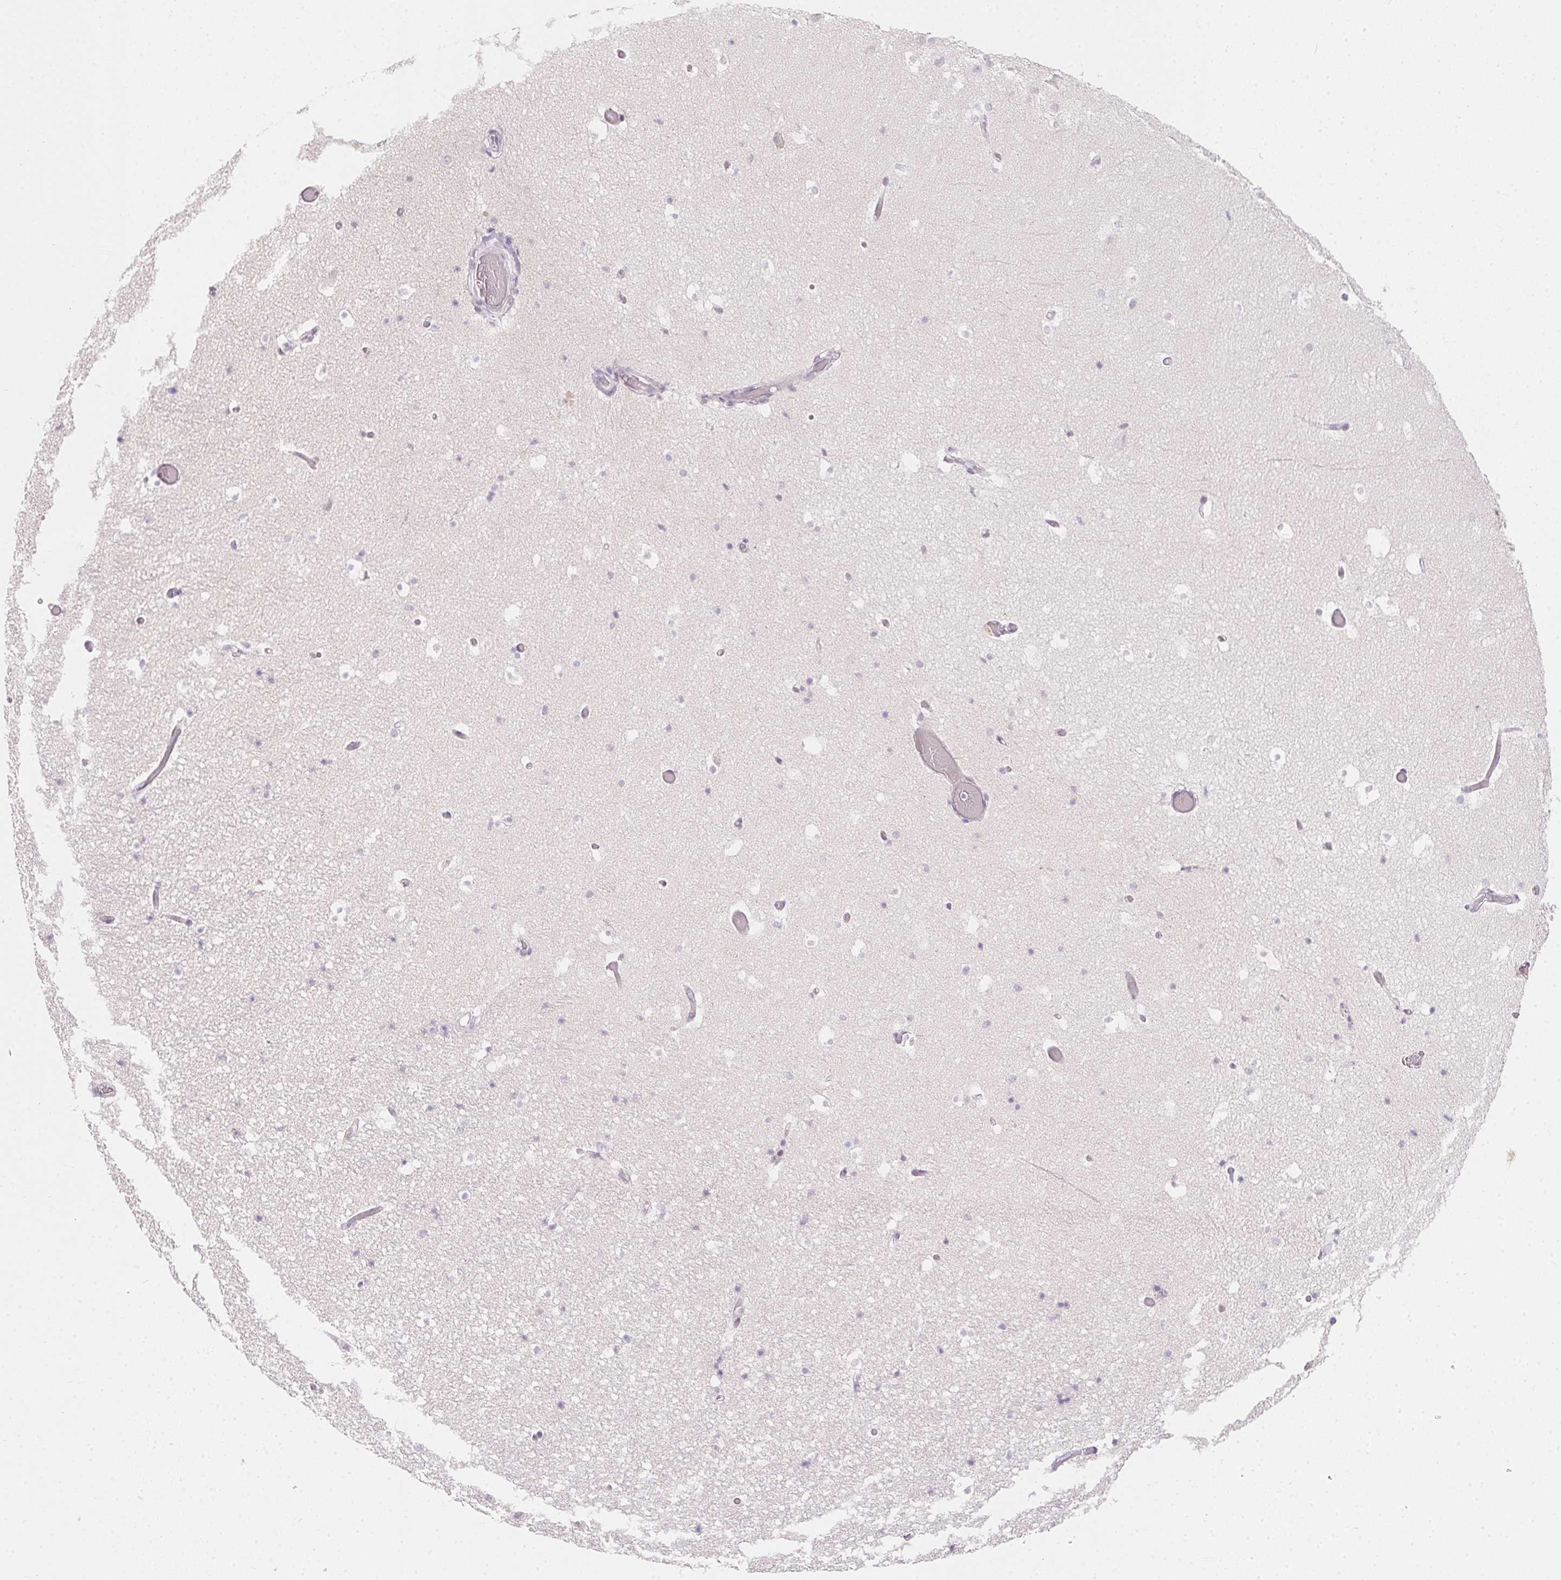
{"staining": {"intensity": "negative", "quantity": "none", "location": "none"}, "tissue": "hippocampus", "cell_type": "Glial cells", "image_type": "normal", "snomed": [{"axis": "morphology", "description": "Normal tissue, NOS"}, {"axis": "topography", "description": "Hippocampus"}], "caption": "The micrograph exhibits no significant expression in glial cells of hippocampus. (Stains: DAB (3,3'-diaminobenzidine) IHC with hematoxylin counter stain, Microscopy: brightfield microscopy at high magnification).", "gene": "MORC1", "patient": {"sex": "male", "age": 26}}